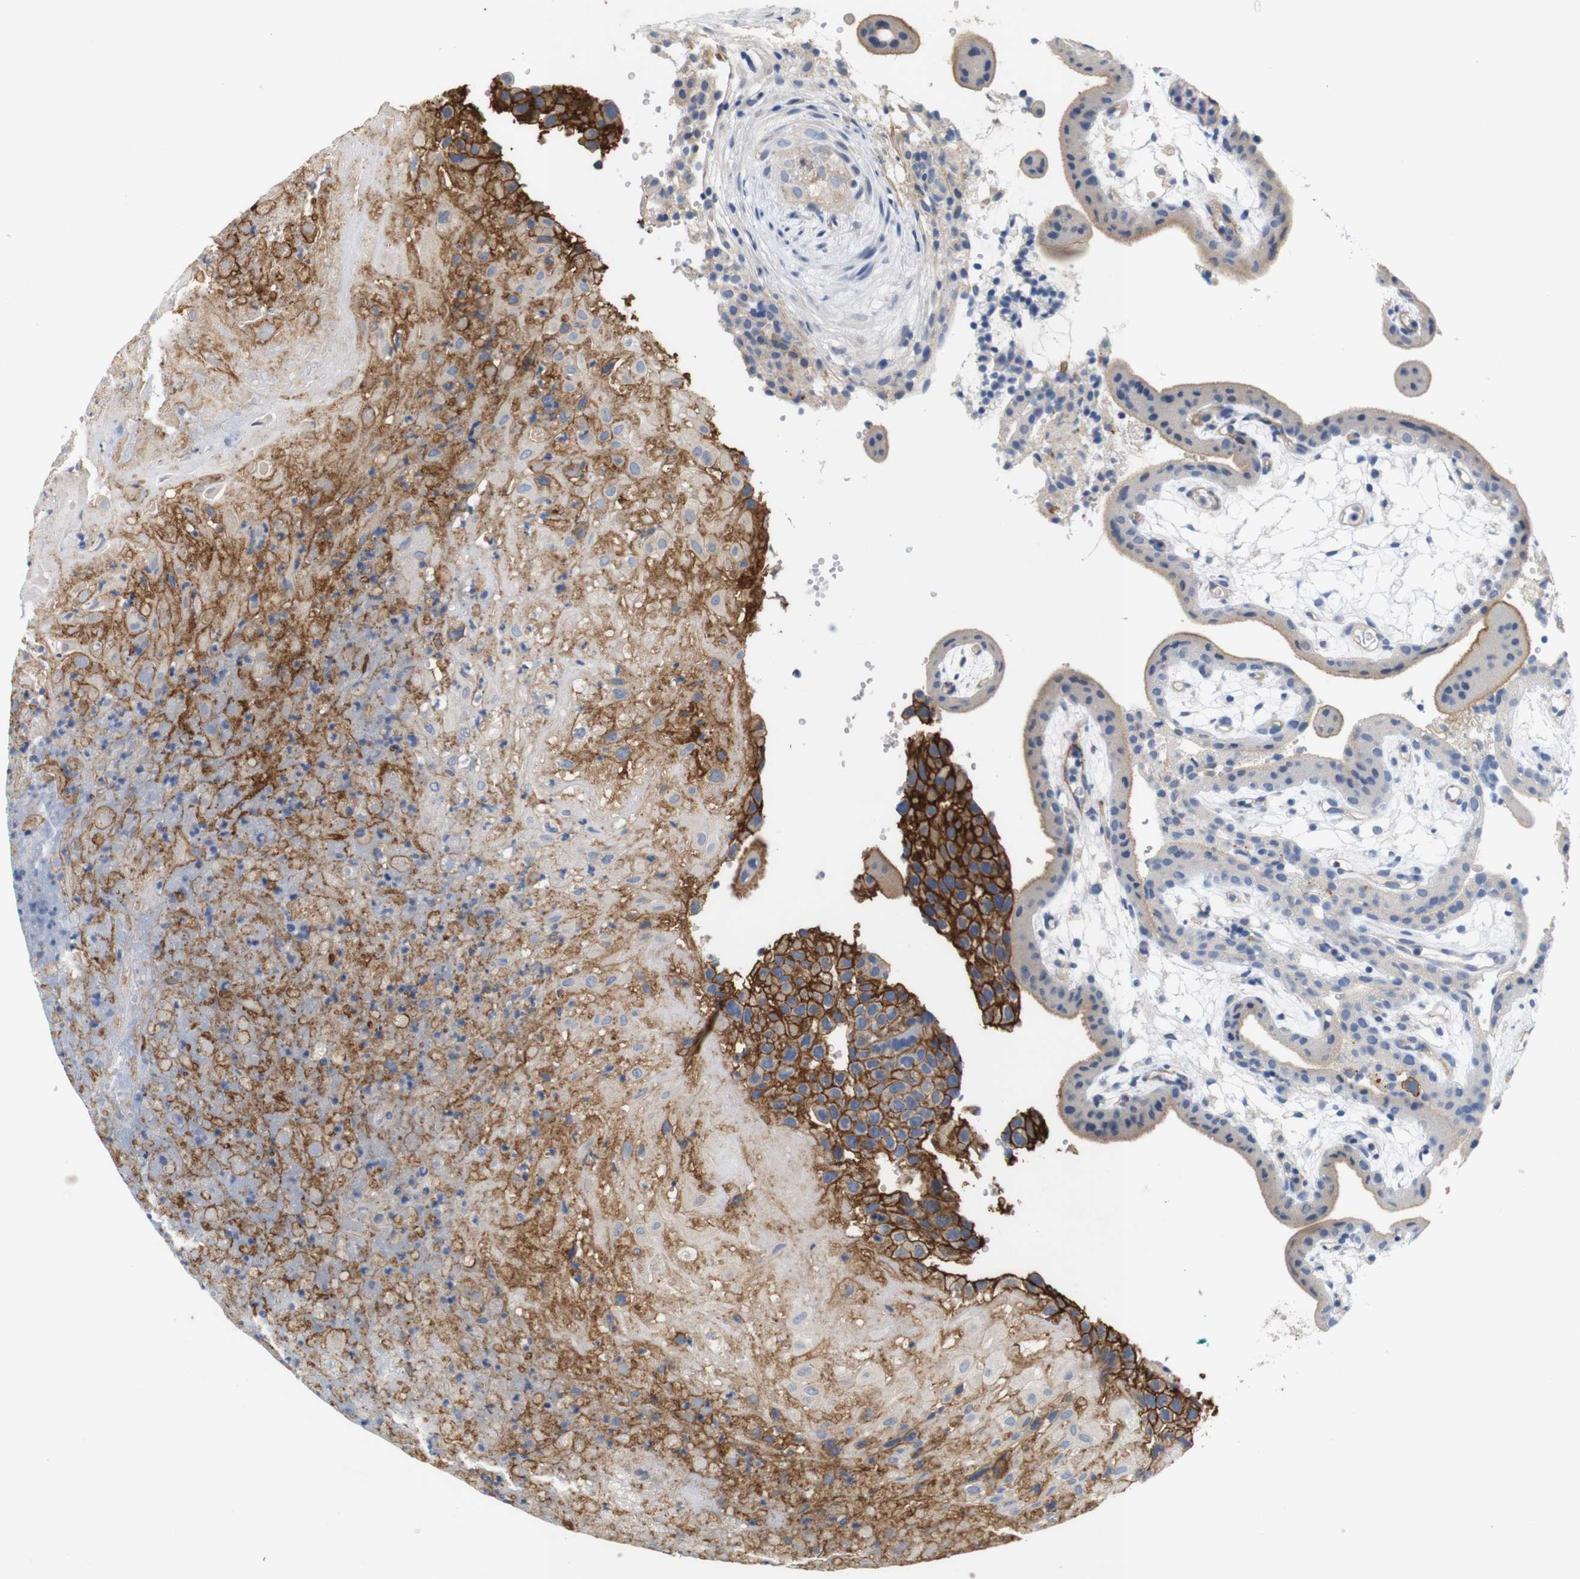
{"staining": {"intensity": "moderate", "quantity": "25%-75%", "location": "cytoplasmic/membranous"}, "tissue": "placenta", "cell_type": "Decidual cells", "image_type": "normal", "snomed": [{"axis": "morphology", "description": "Normal tissue, NOS"}, {"axis": "topography", "description": "Placenta"}], "caption": "Human placenta stained with a brown dye displays moderate cytoplasmic/membranous positive expression in approximately 25%-75% of decidual cells.", "gene": "ITGA5", "patient": {"sex": "female", "age": 18}}